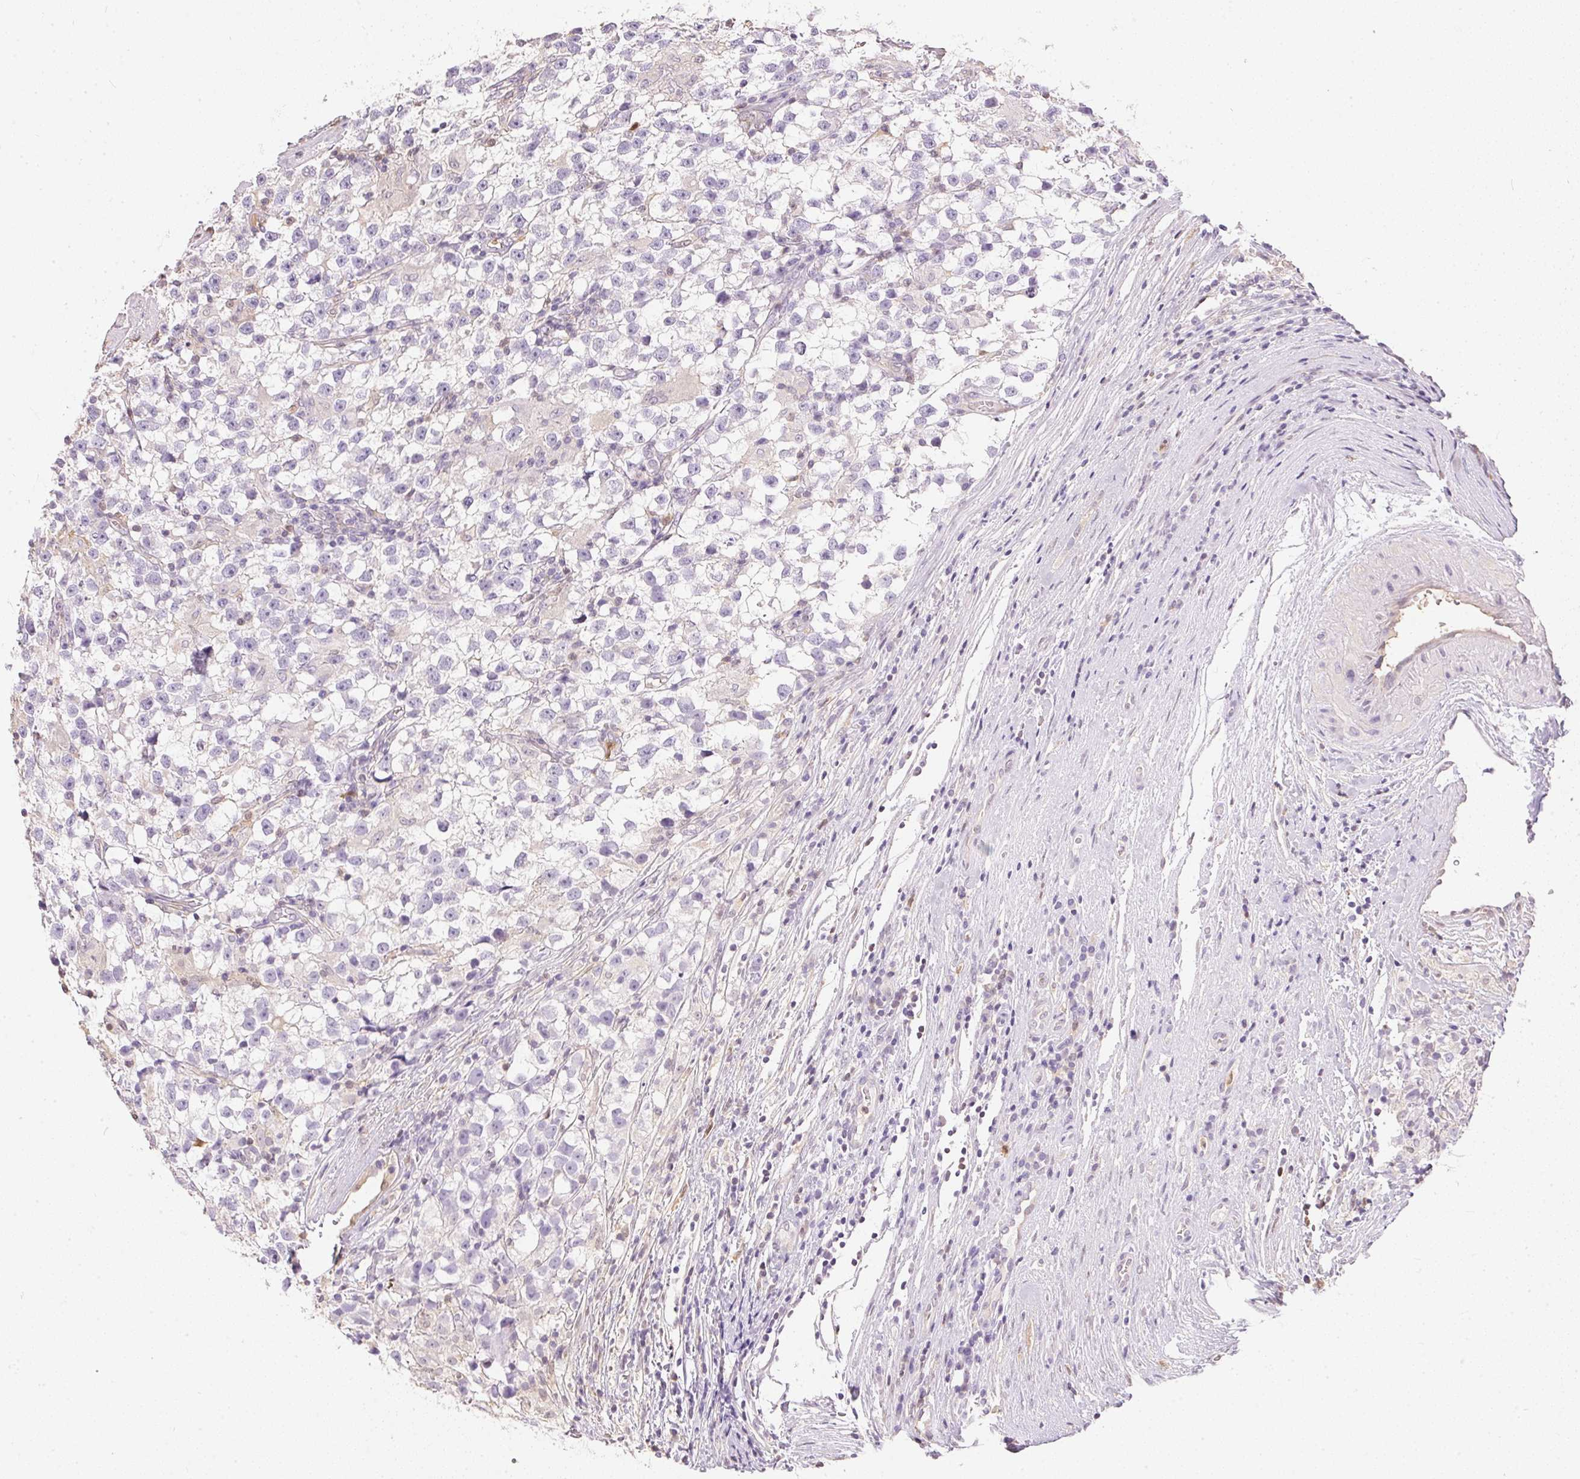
{"staining": {"intensity": "negative", "quantity": "none", "location": "none"}, "tissue": "testis cancer", "cell_type": "Tumor cells", "image_type": "cancer", "snomed": [{"axis": "morphology", "description": "Seminoma, NOS"}, {"axis": "topography", "description": "Testis"}], "caption": "A high-resolution histopathology image shows immunohistochemistry staining of testis cancer, which shows no significant expression in tumor cells. (Immunohistochemistry, brightfield microscopy, high magnification).", "gene": "S100A3", "patient": {"sex": "male", "age": 31}}